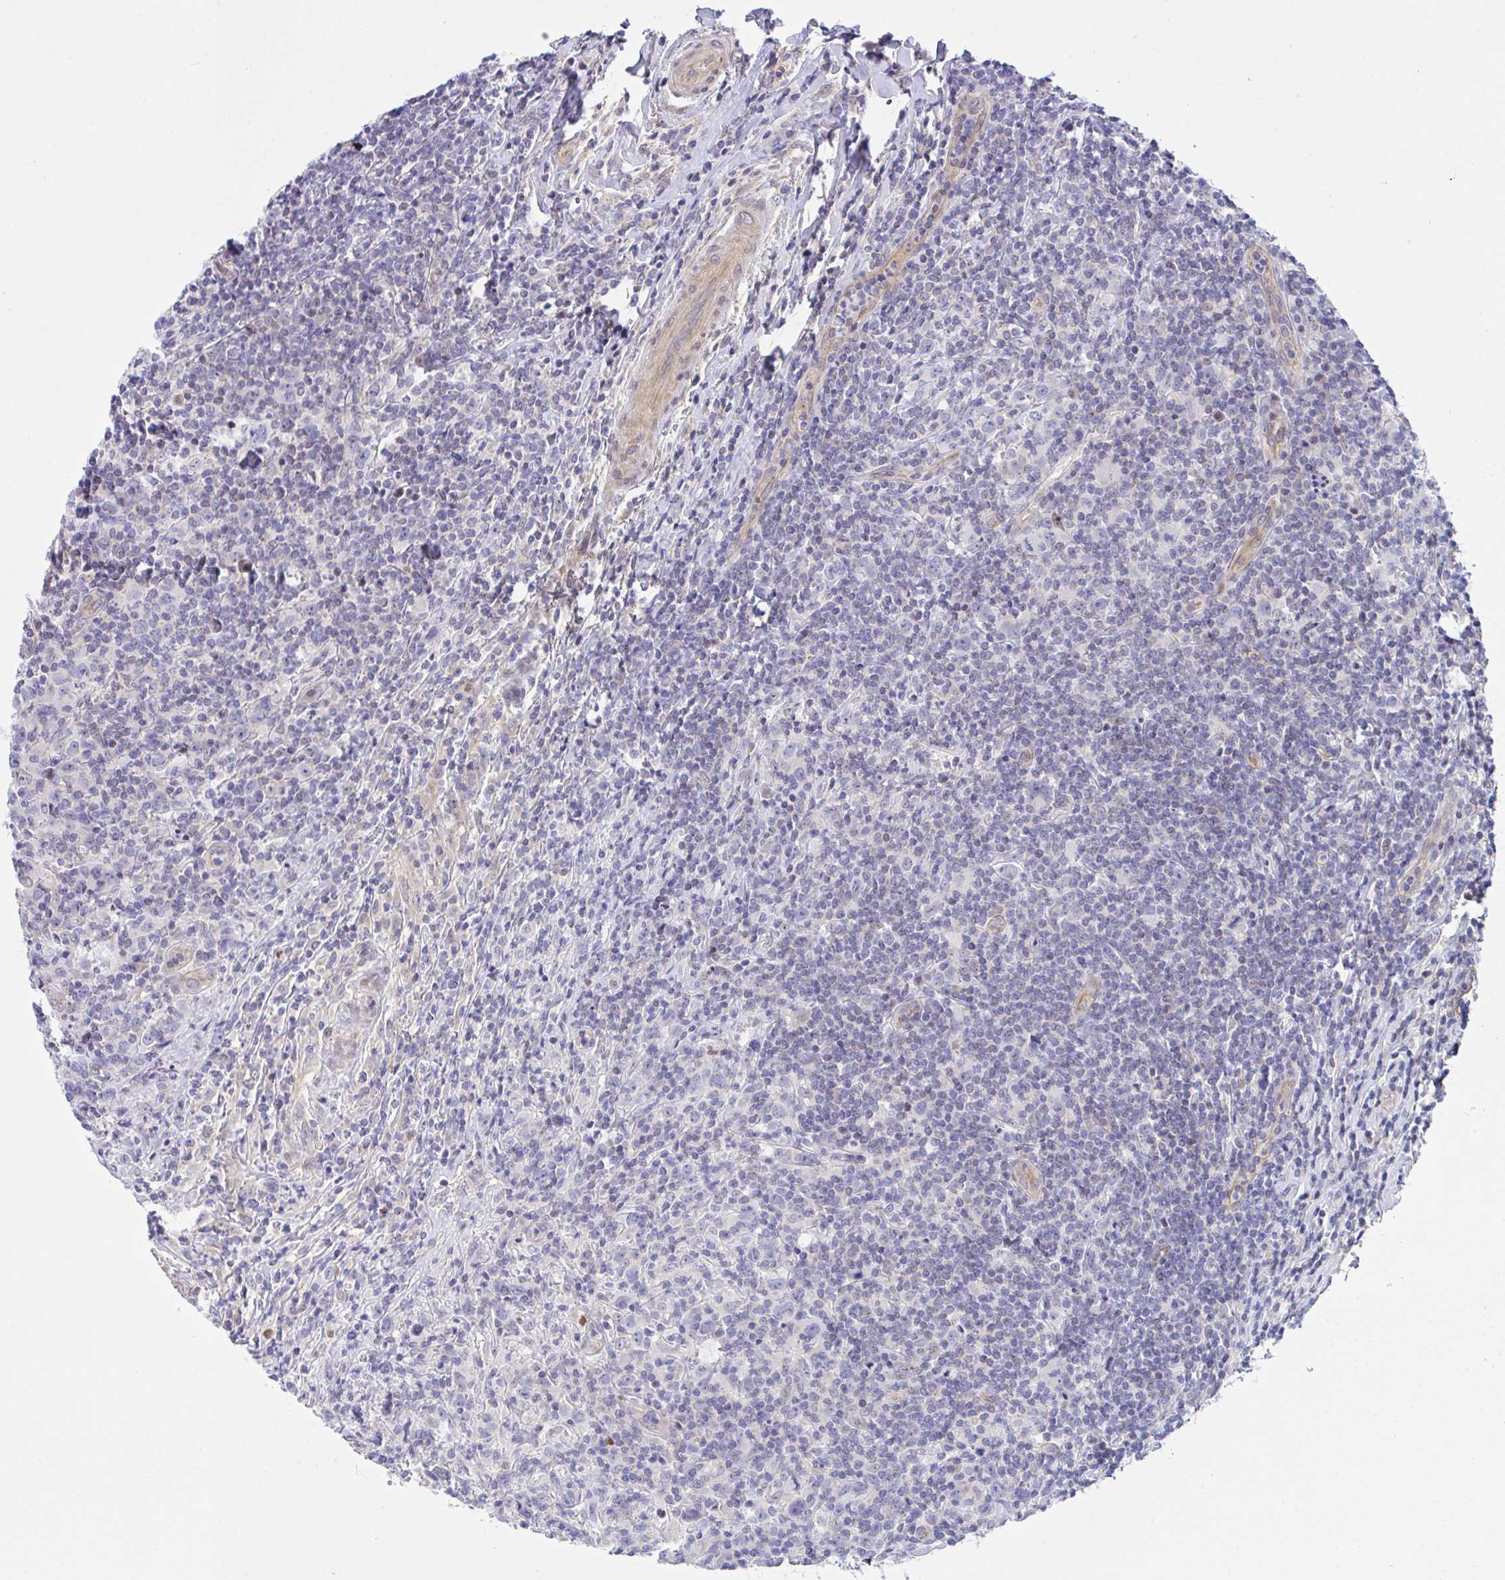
{"staining": {"intensity": "negative", "quantity": "none", "location": "none"}, "tissue": "lymphoma", "cell_type": "Tumor cells", "image_type": "cancer", "snomed": [{"axis": "morphology", "description": "Hodgkin's disease, NOS"}, {"axis": "topography", "description": "Lymph node"}], "caption": "Hodgkin's disease stained for a protein using immunohistochemistry shows no expression tumor cells.", "gene": "ZBED3", "patient": {"sex": "female", "age": 18}}